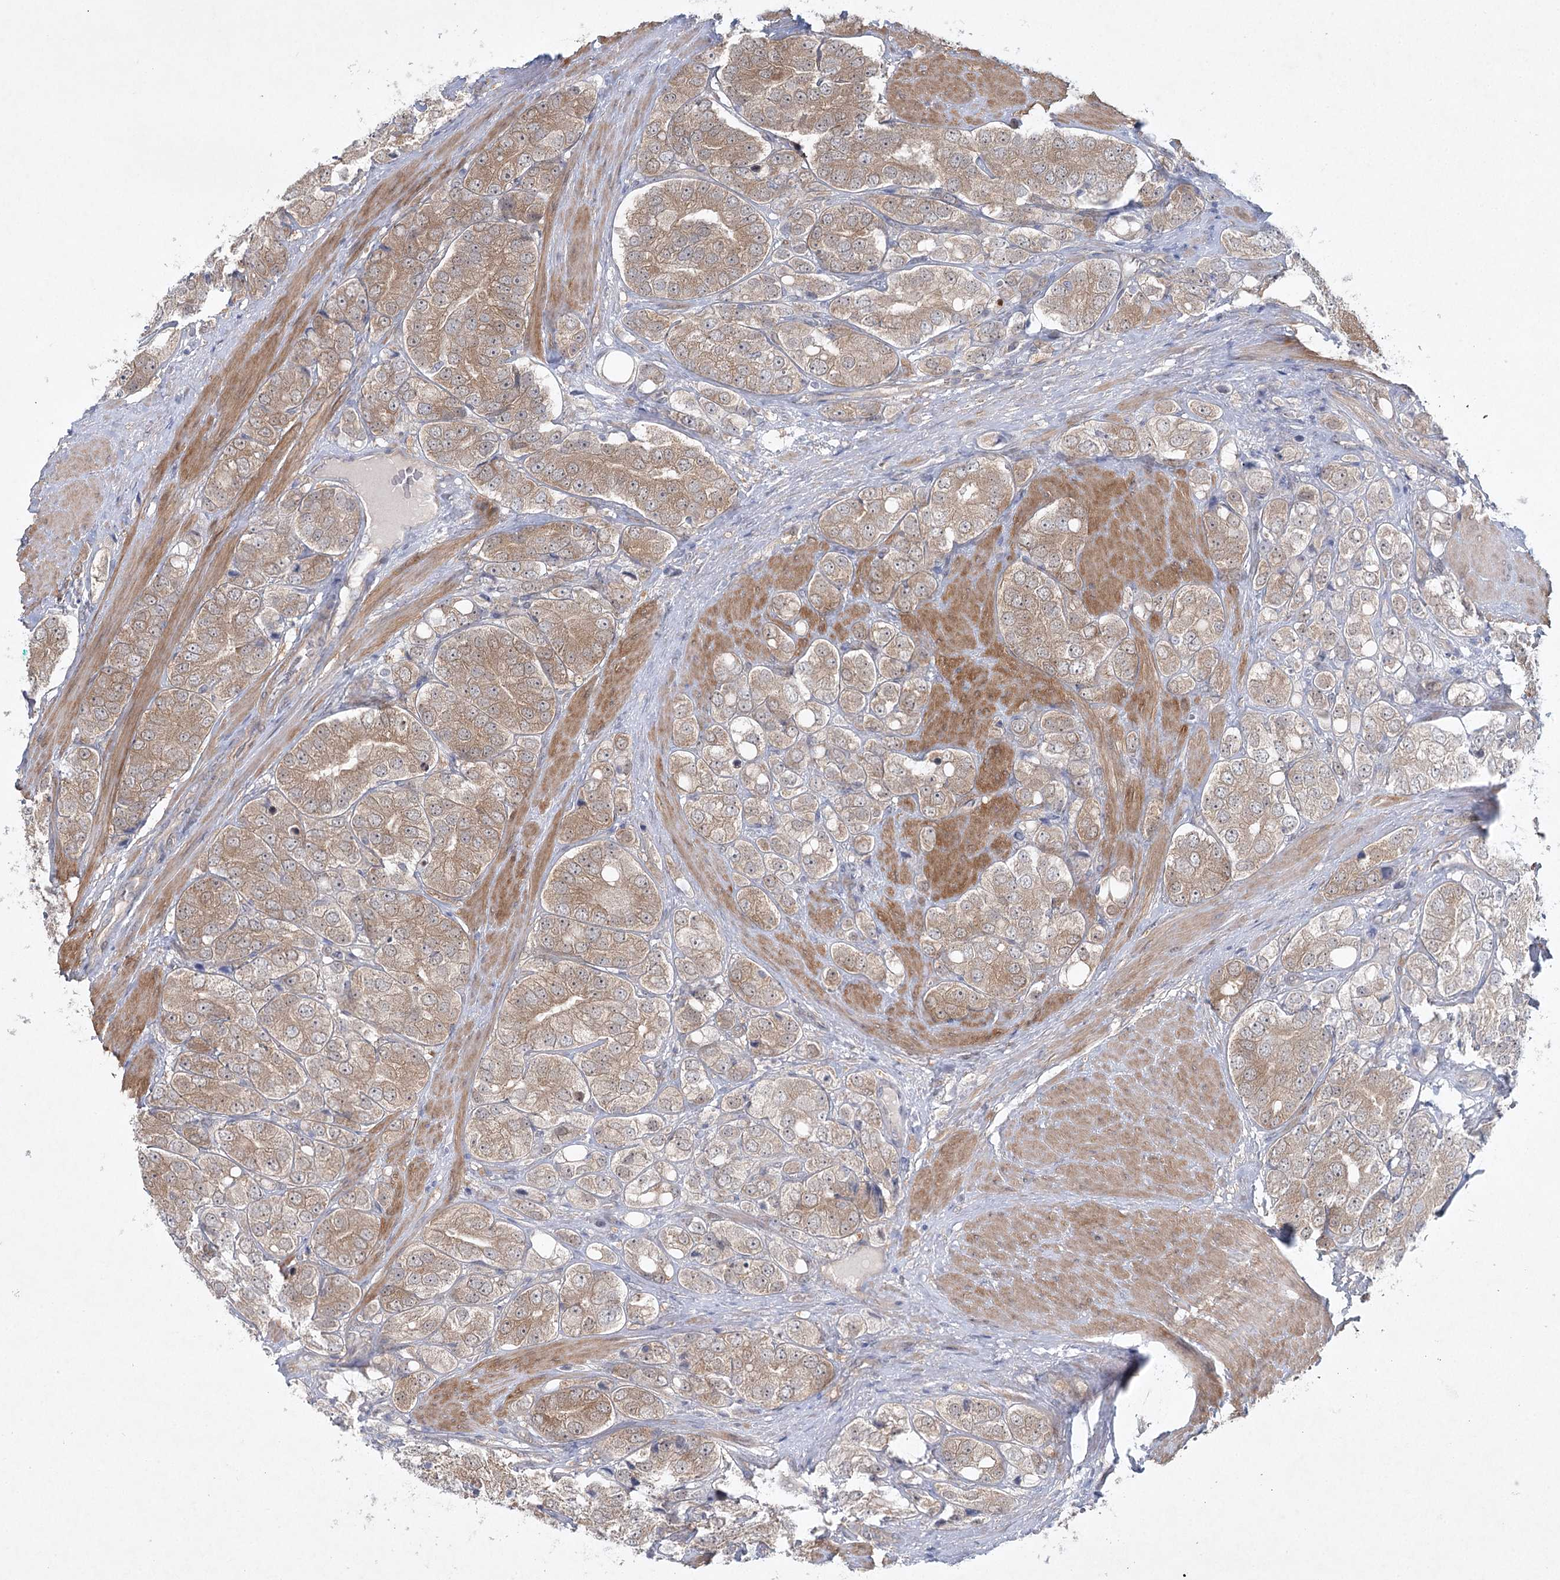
{"staining": {"intensity": "moderate", "quantity": ">75%", "location": "cytoplasmic/membranous"}, "tissue": "prostate cancer", "cell_type": "Tumor cells", "image_type": "cancer", "snomed": [{"axis": "morphology", "description": "Adenocarcinoma, High grade"}, {"axis": "topography", "description": "Prostate"}], "caption": "Prostate cancer was stained to show a protein in brown. There is medium levels of moderate cytoplasmic/membranous staining in about >75% of tumor cells.", "gene": "AAMDC", "patient": {"sex": "male", "age": 50}}